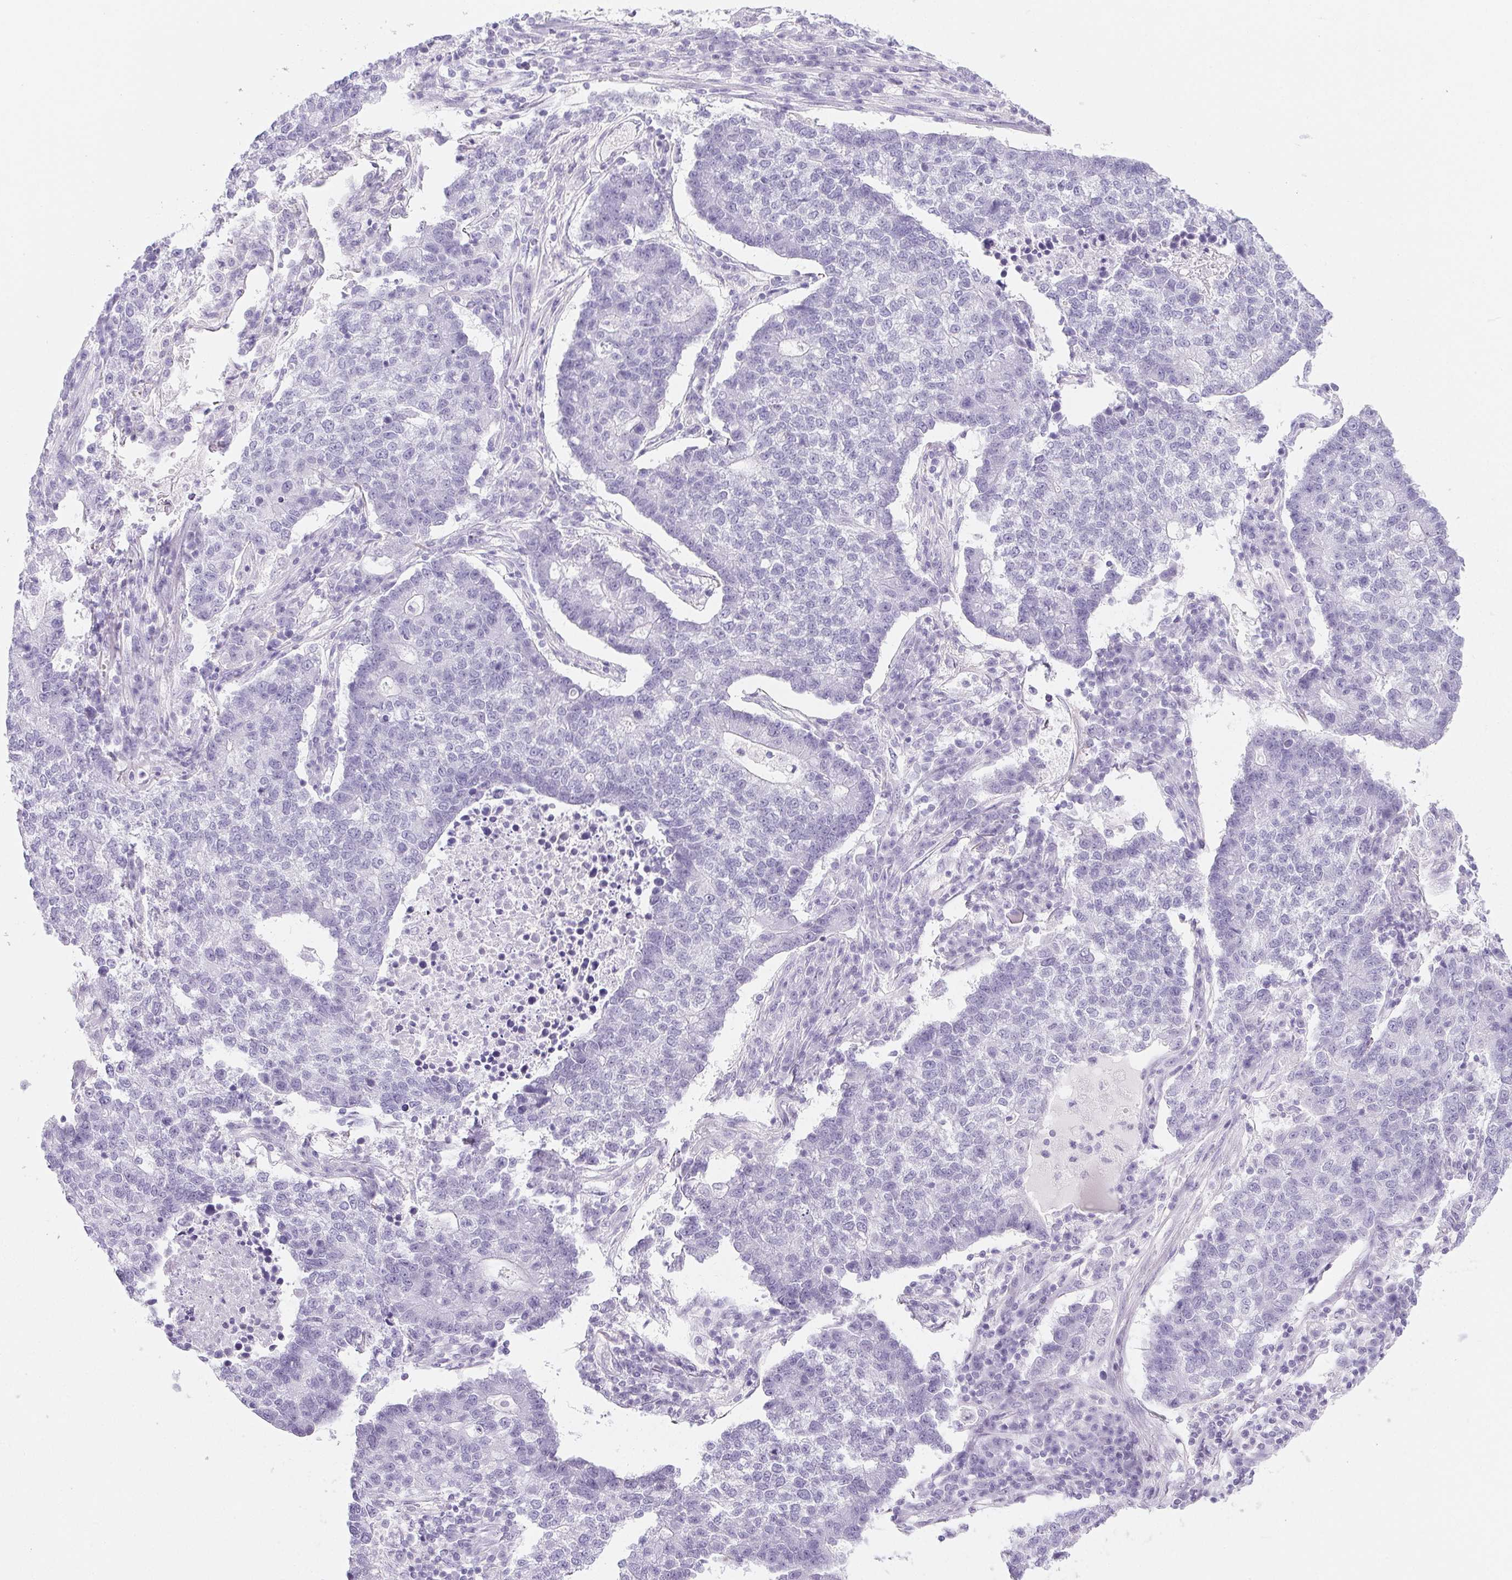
{"staining": {"intensity": "negative", "quantity": "none", "location": "none"}, "tissue": "lung cancer", "cell_type": "Tumor cells", "image_type": "cancer", "snomed": [{"axis": "morphology", "description": "Adenocarcinoma, NOS"}, {"axis": "topography", "description": "Lung"}], "caption": "Tumor cells are negative for protein expression in human lung cancer. (Stains: DAB immunohistochemistry with hematoxylin counter stain, Microscopy: brightfield microscopy at high magnification).", "gene": "PRSS3", "patient": {"sex": "male", "age": 57}}